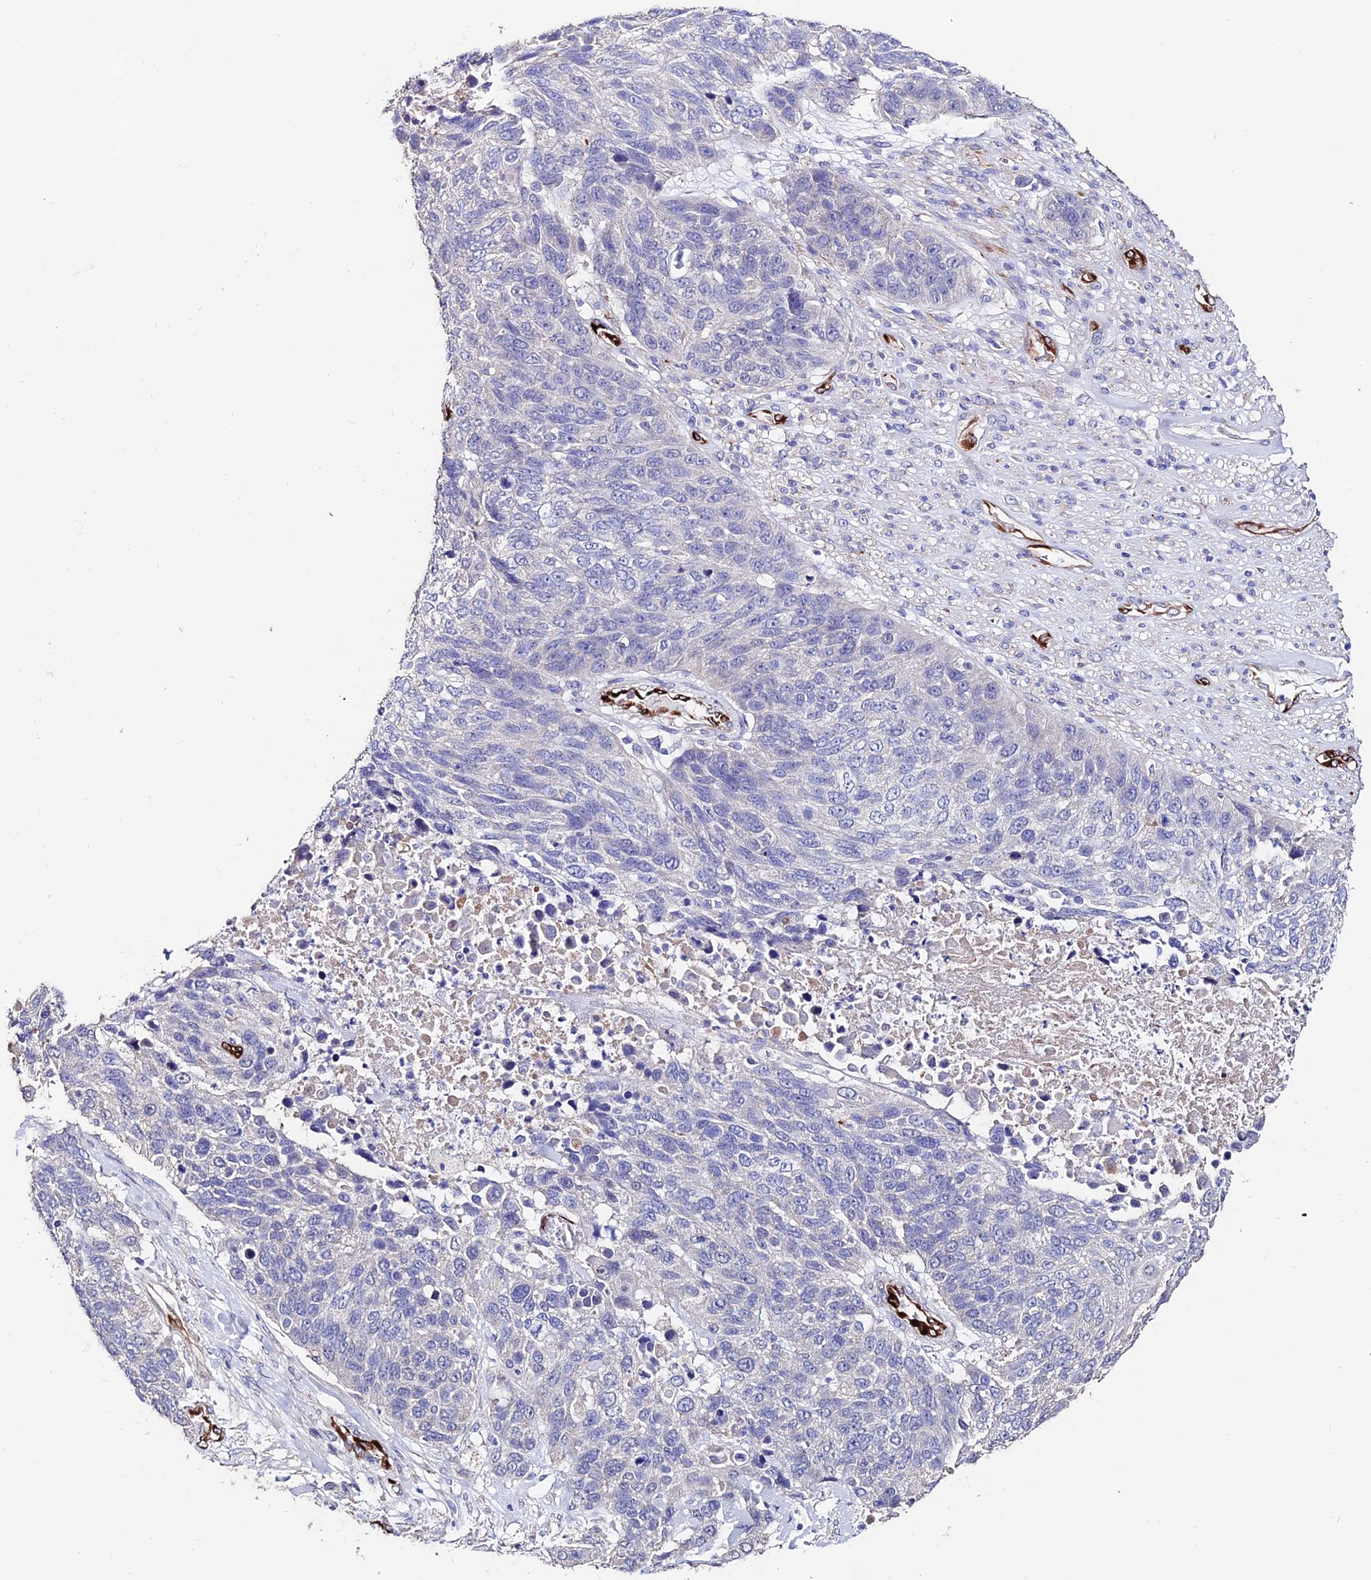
{"staining": {"intensity": "negative", "quantity": "none", "location": "none"}, "tissue": "lung cancer", "cell_type": "Tumor cells", "image_type": "cancer", "snomed": [{"axis": "morphology", "description": "Normal tissue, NOS"}, {"axis": "morphology", "description": "Squamous cell carcinoma, NOS"}, {"axis": "topography", "description": "Lymph node"}, {"axis": "topography", "description": "Lung"}], "caption": "A high-resolution photomicrograph shows IHC staining of lung cancer, which demonstrates no significant positivity in tumor cells.", "gene": "ESM1", "patient": {"sex": "male", "age": 66}}